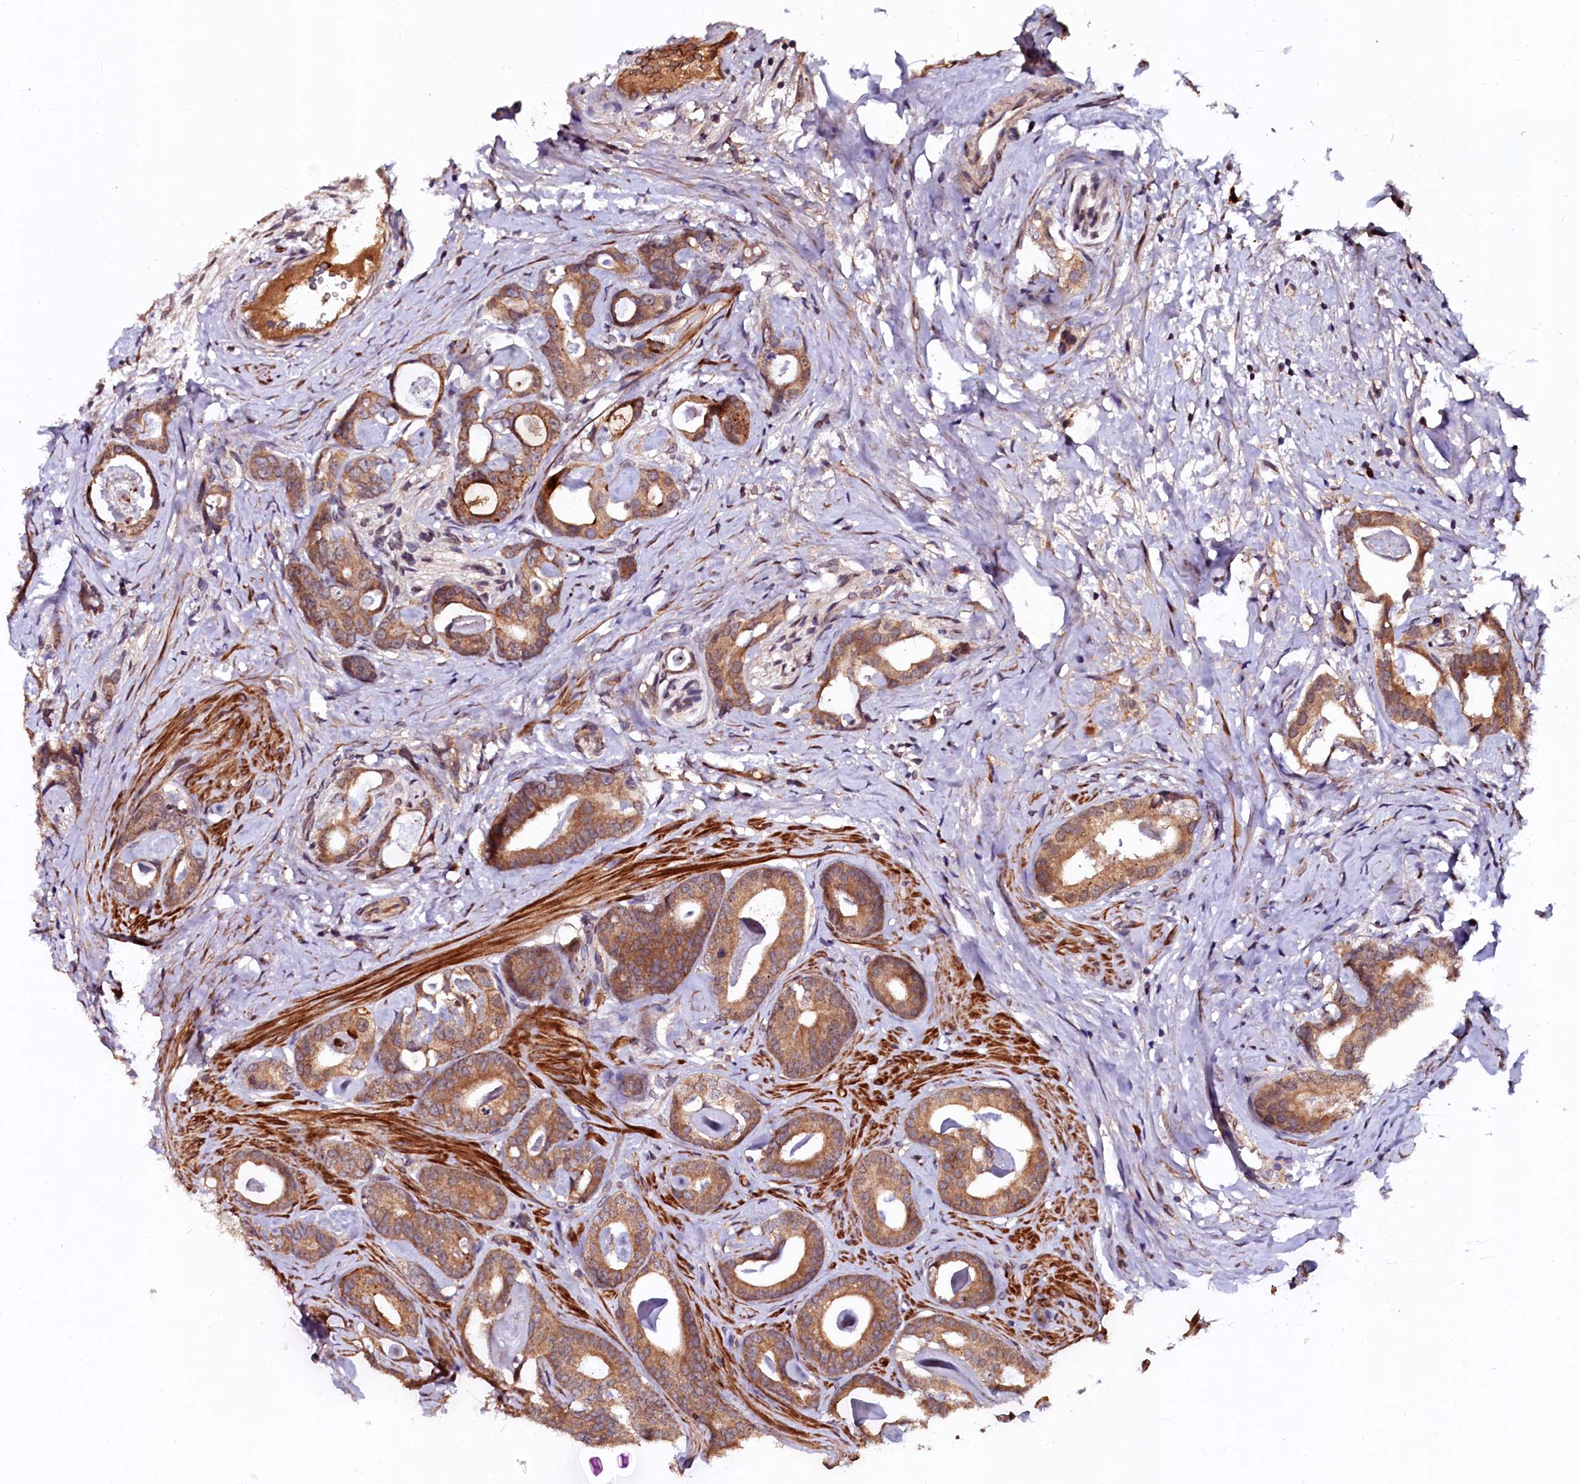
{"staining": {"intensity": "moderate", "quantity": ">75%", "location": "cytoplasmic/membranous"}, "tissue": "prostate cancer", "cell_type": "Tumor cells", "image_type": "cancer", "snomed": [{"axis": "morphology", "description": "Adenocarcinoma, Low grade"}, {"axis": "topography", "description": "Prostate"}], "caption": "Prostate cancer (low-grade adenocarcinoma) tissue exhibits moderate cytoplasmic/membranous expression in approximately >75% of tumor cells, visualized by immunohistochemistry. Immunohistochemistry stains the protein in brown and the nuclei are stained blue.", "gene": "N4BP1", "patient": {"sex": "male", "age": 63}}